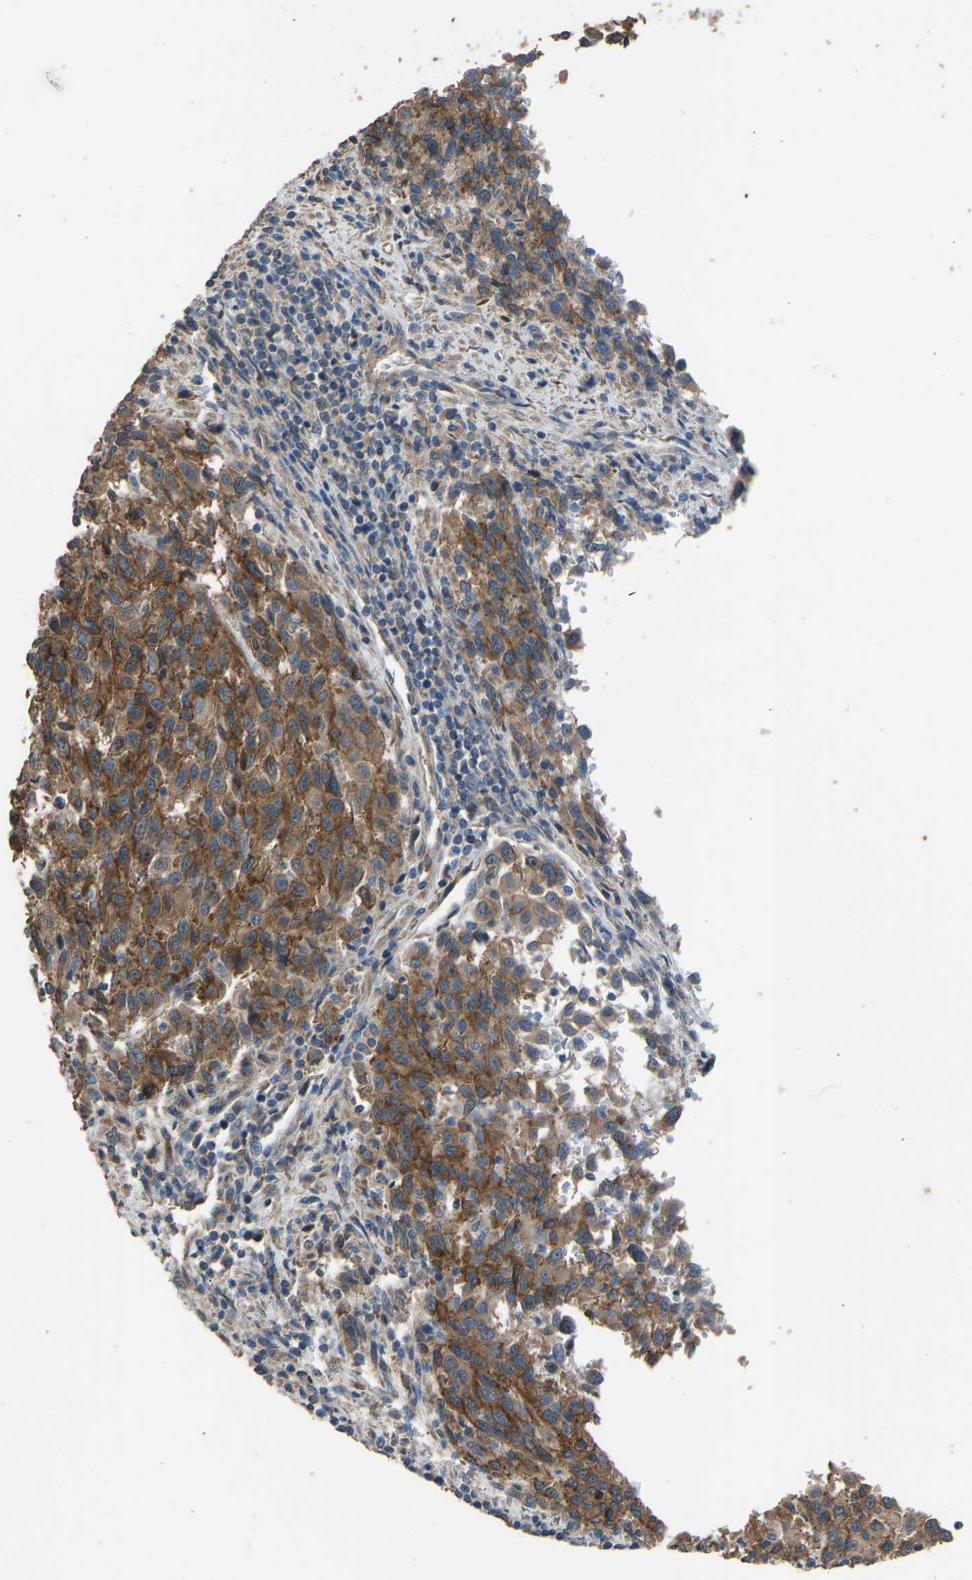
{"staining": {"intensity": "strong", "quantity": ">75%", "location": "cytoplasmic/membranous"}, "tissue": "melanoma", "cell_type": "Tumor cells", "image_type": "cancer", "snomed": [{"axis": "morphology", "description": "Malignant melanoma, Metastatic site"}, {"axis": "topography", "description": "Lymph node"}], "caption": "IHC of human malignant melanoma (metastatic site) demonstrates high levels of strong cytoplasmic/membranous expression in approximately >75% of tumor cells.", "gene": "SLC43A1", "patient": {"sex": "male", "age": 61}}